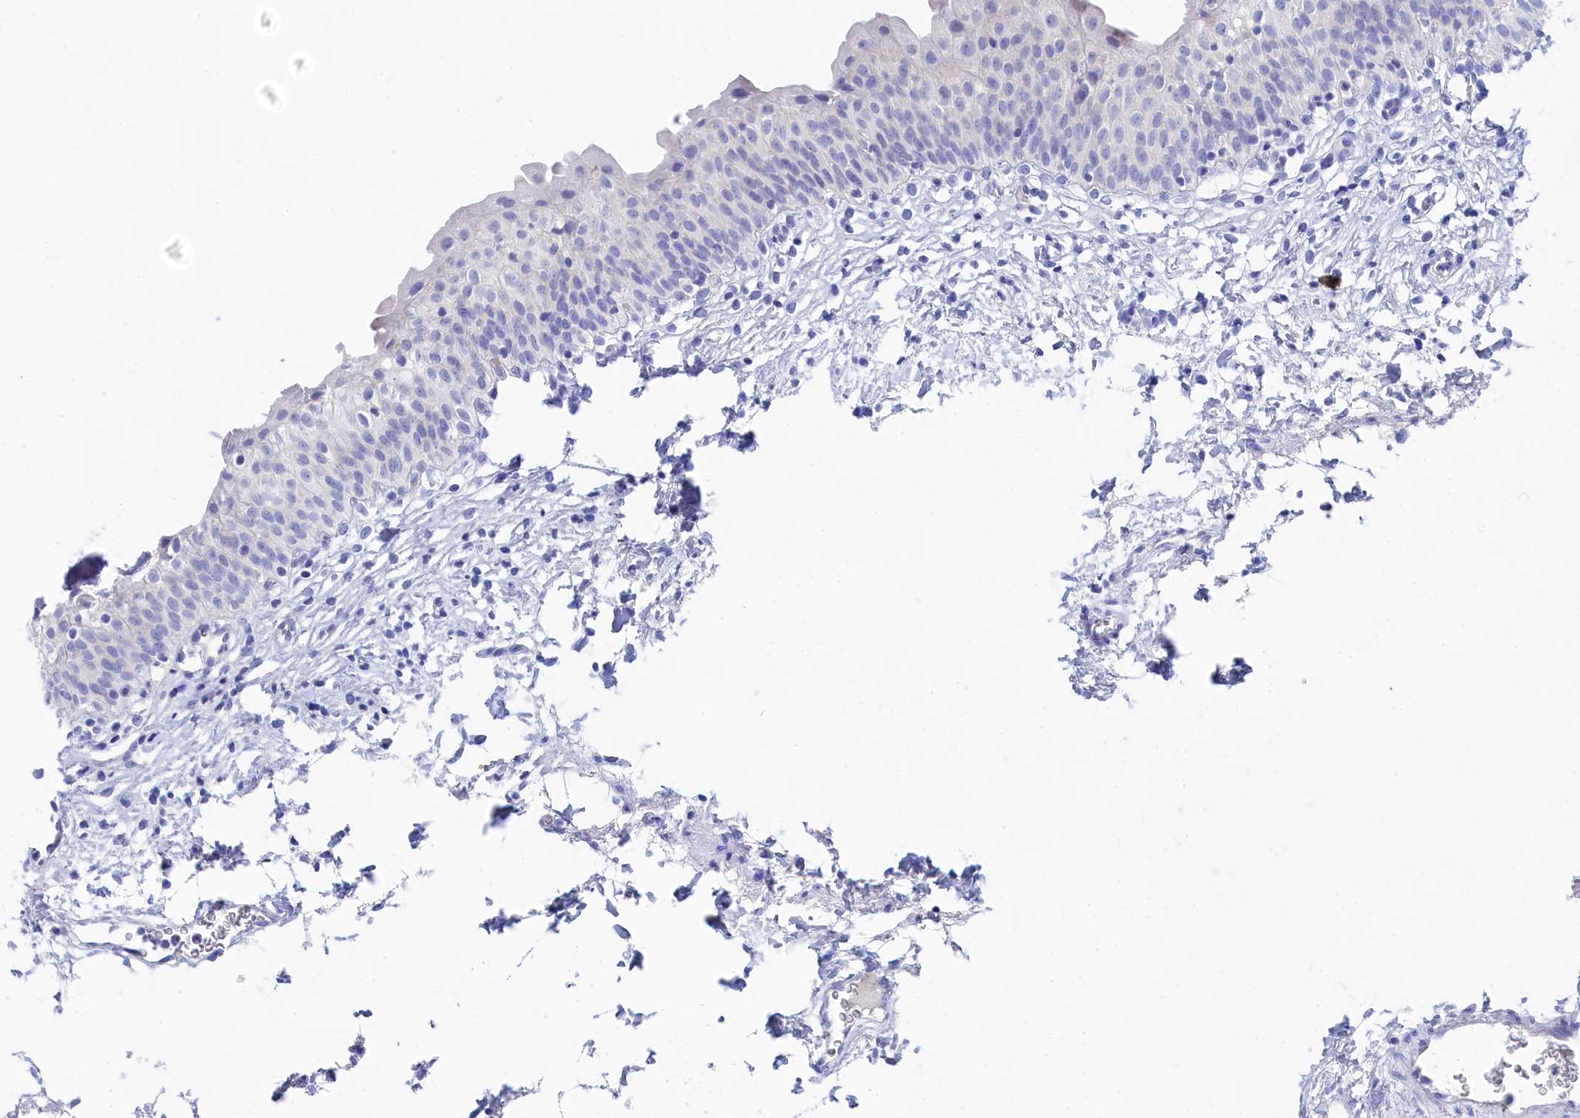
{"staining": {"intensity": "negative", "quantity": "none", "location": "none"}, "tissue": "urinary bladder", "cell_type": "Urothelial cells", "image_type": "normal", "snomed": [{"axis": "morphology", "description": "Normal tissue, NOS"}, {"axis": "topography", "description": "Urinary bladder"}], "caption": "The IHC histopathology image has no significant staining in urothelial cells of urinary bladder.", "gene": "TRIM10", "patient": {"sex": "male", "age": 55}}